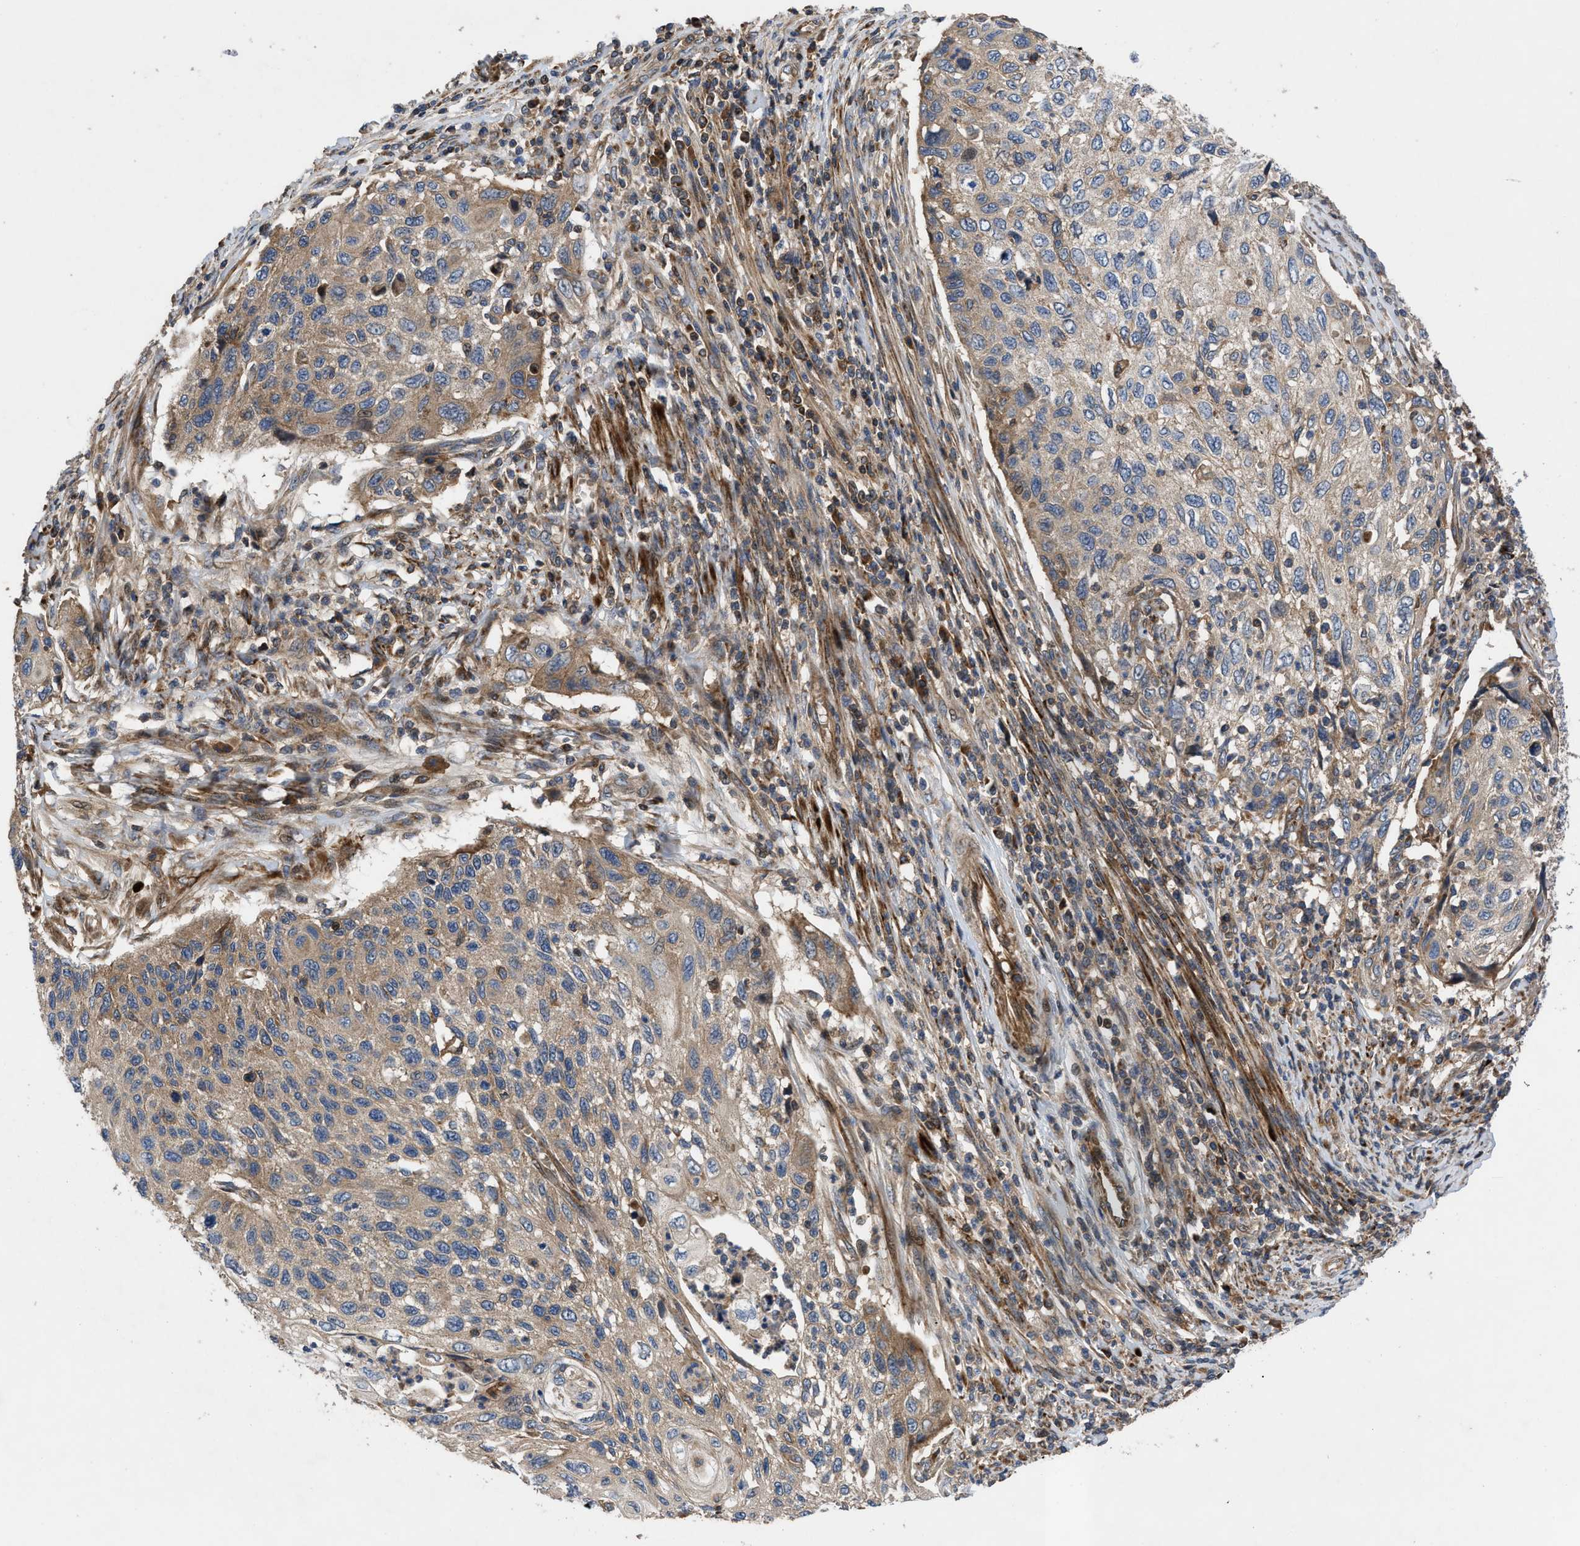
{"staining": {"intensity": "moderate", "quantity": ">75%", "location": "cytoplasmic/membranous"}, "tissue": "cervical cancer", "cell_type": "Tumor cells", "image_type": "cancer", "snomed": [{"axis": "morphology", "description": "Squamous cell carcinoma, NOS"}, {"axis": "topography", "description": "Cervix"}], "caption": "Cervical cancer (squamous cell carcinoma) tissue reveals moderate cytoplasmic/membranous positivity in approximately >75% of tumor cells", "gene": "CNNM3", "patient": {"sex": "female", "age": 70}}